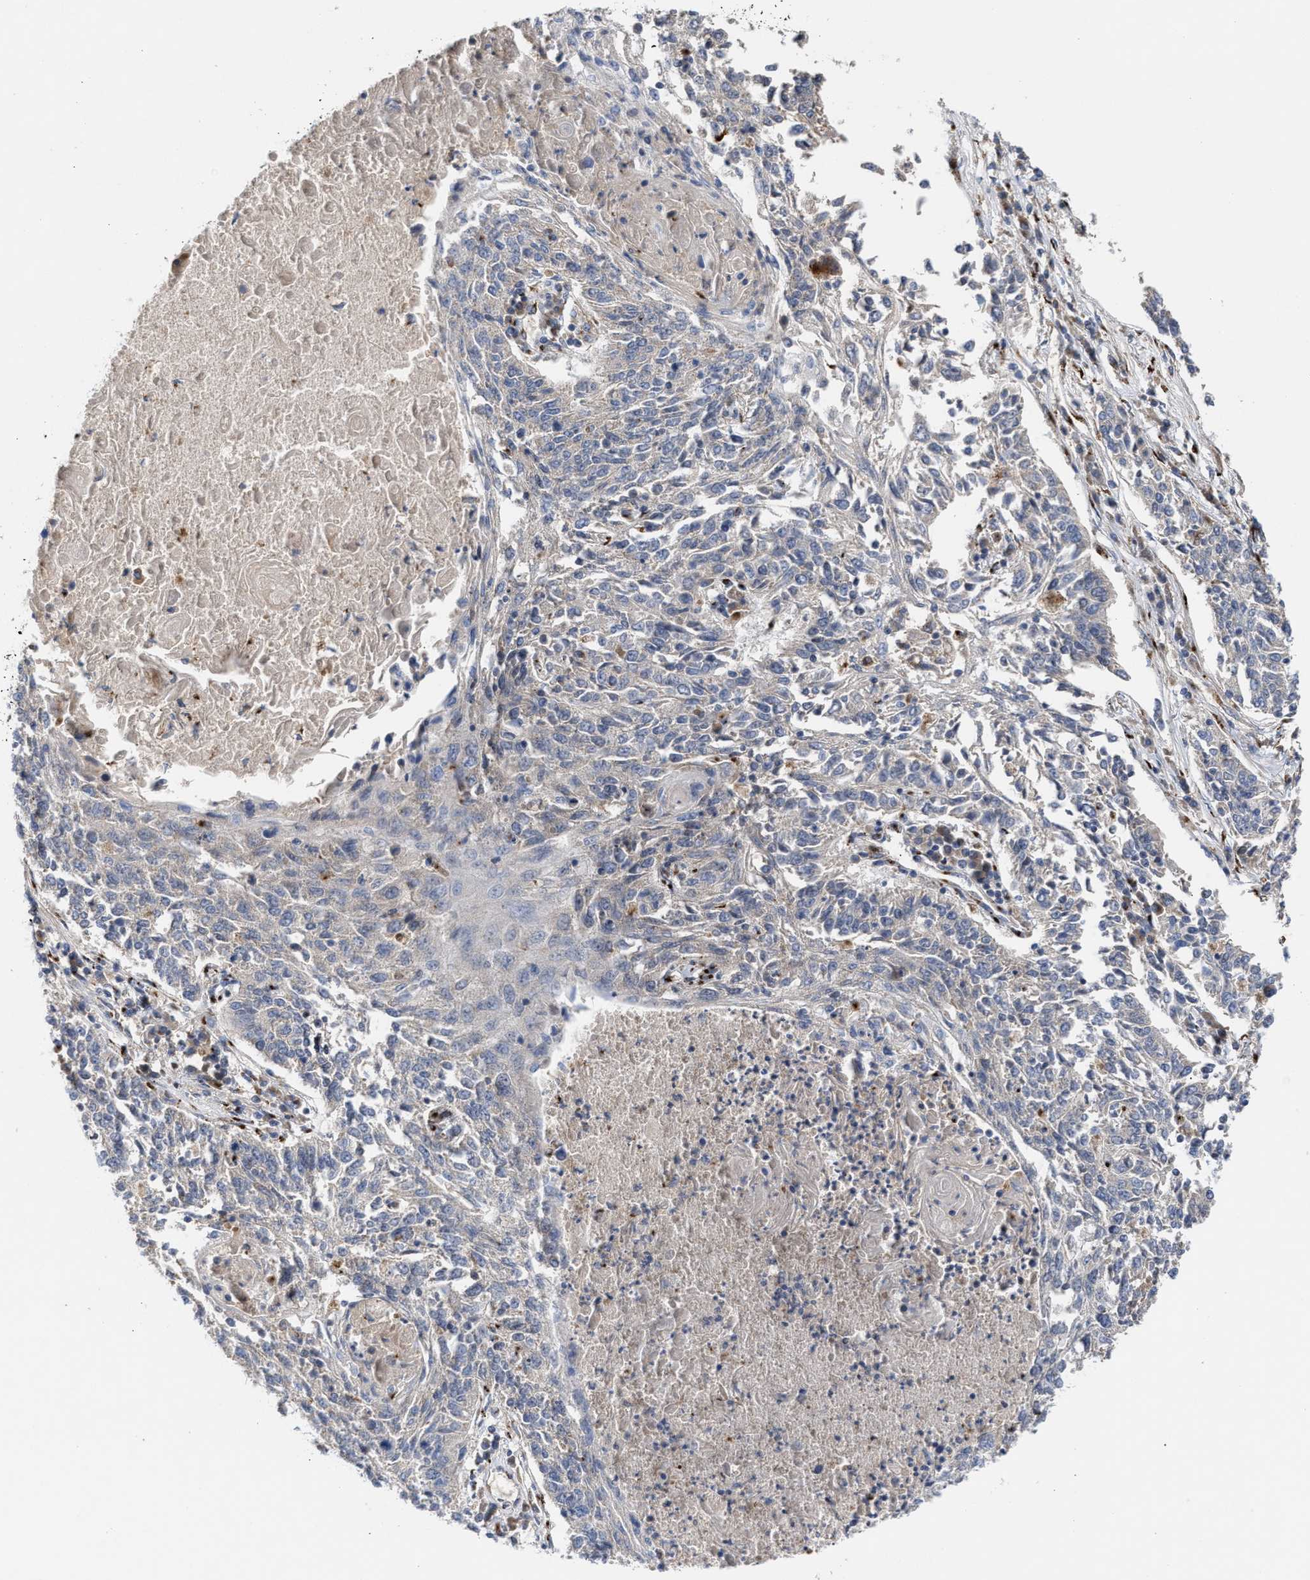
{"staining": {"intensity": "negative", "quantity": "none", "location": "none"}, "tissue": "lung cancer", "cell_type": "Tumor cells", "image_type": "cancer", "snomed": [{"axis": "morphology", "description": "Normal tissue, NOS"}, {"axis": "morphology", "description": "Squamous cell carcinoma, NOS"}, {"axis": "topography", "description": "Cartilage tissue"}, {"axis": "topography", "description": "Bronchus"}, {"axis": "topography", "description": "Lung"}], "caption": "Immunohistochemistry (IHC) of human lung cancer demonstrates no expression in tumor cells.", "gene": "CCL2", "patient": {"sex": "female", "age": 49}}